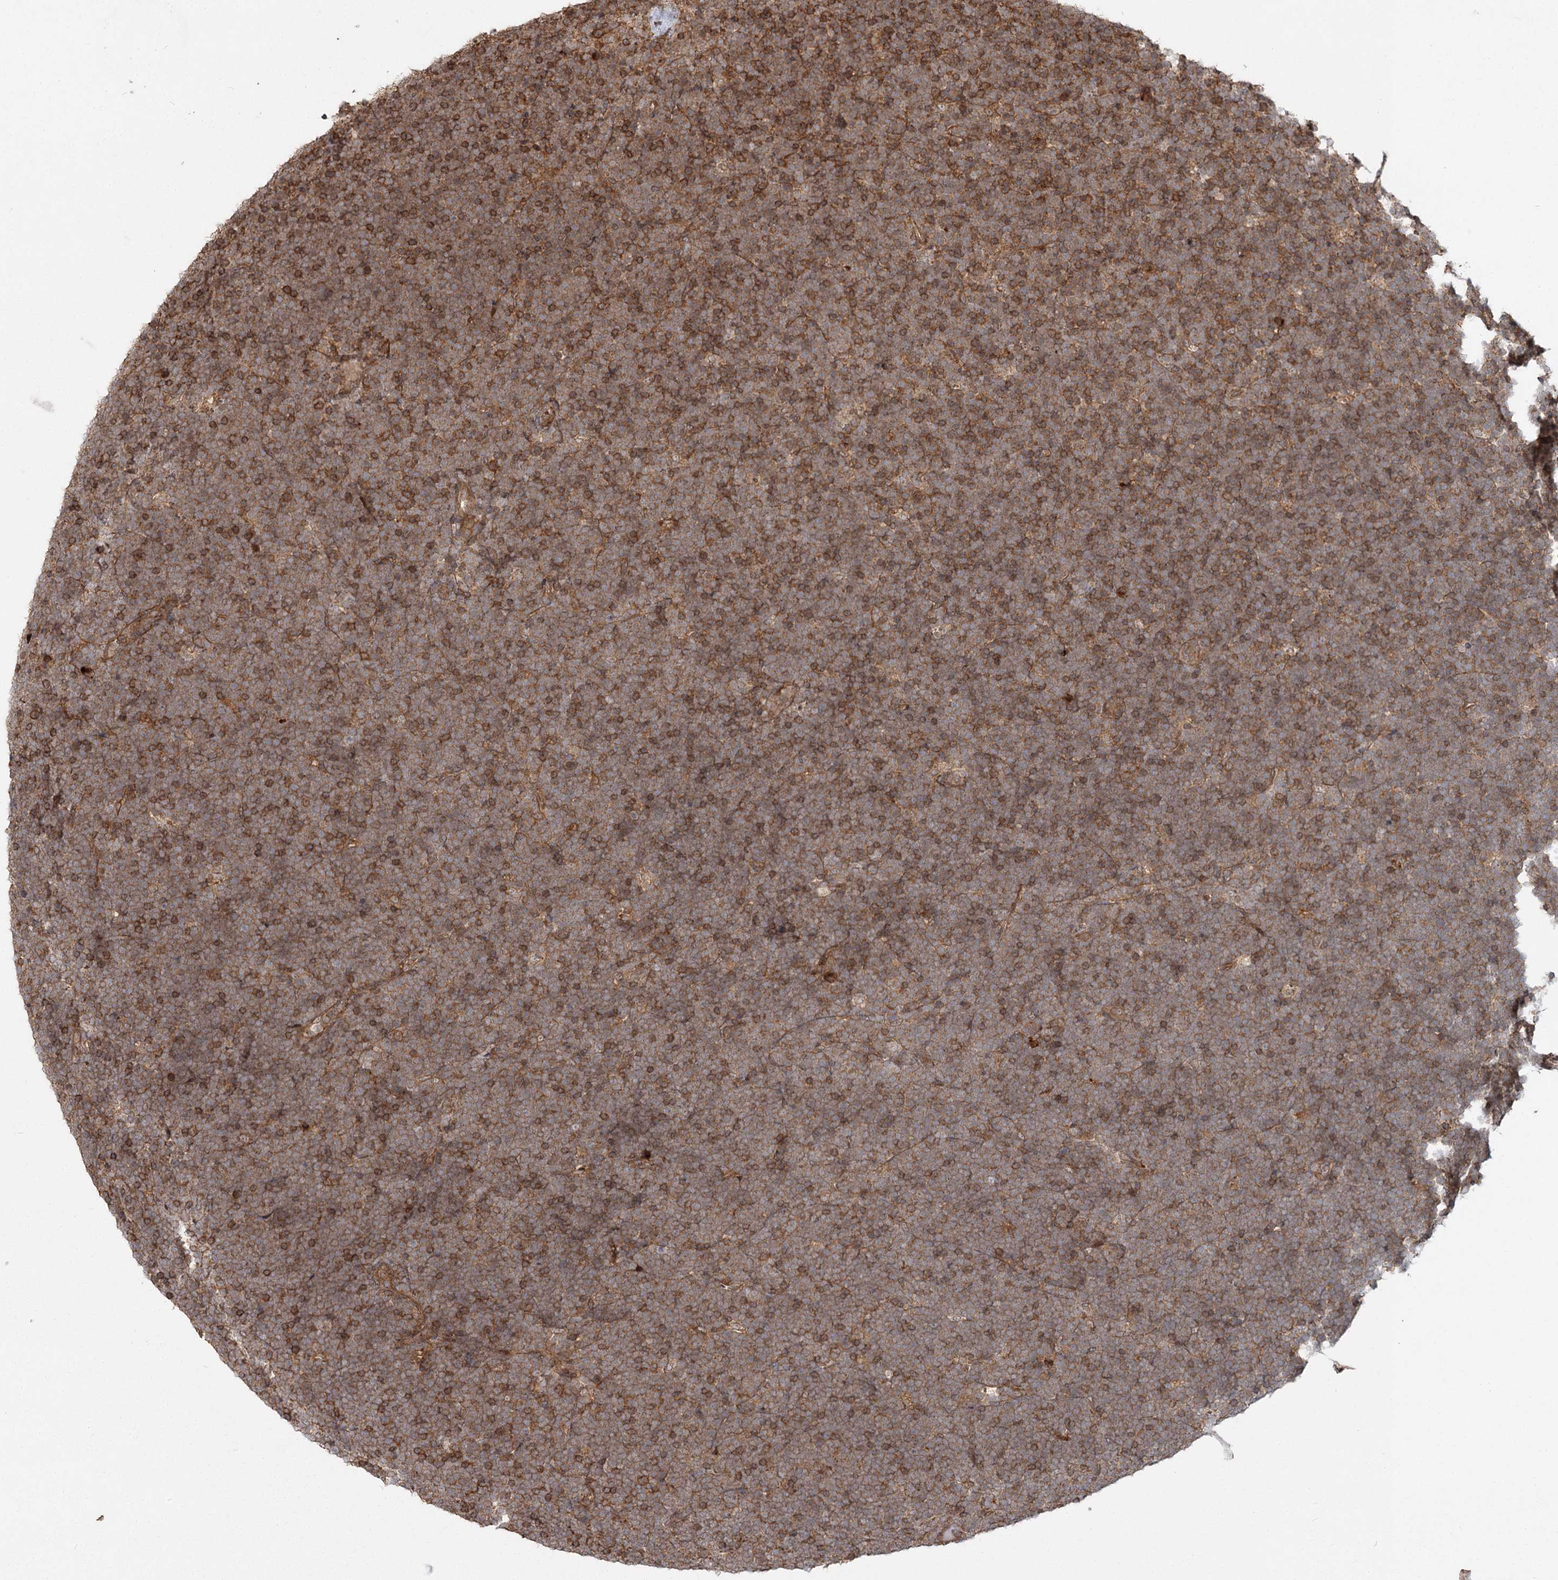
{"staining": {"intensity": "moderate", "quantity": ">75%", "location": "cytoplasmic/membranous"}, "tissue": "lymphoma", "cell_type": "Tumor cells", "image_type": "cancer", "snomed": [{"axis": "morphology", "description": "Malignant lymphoma, non-Hodgkin's type, High grade"}, {"axis": "topography", "description": "Lymph node"}], "caption": "Immunohistochemistry (IHC) (DAB (3,3'-diaminobenzidine)) staining of human lymphoma shows moderate cytoplasmic/membranous protein positivity in approximately >75% of tumor cells.", "gene": "MDFIC", "patient": {"sex": "male", "age": 13}}